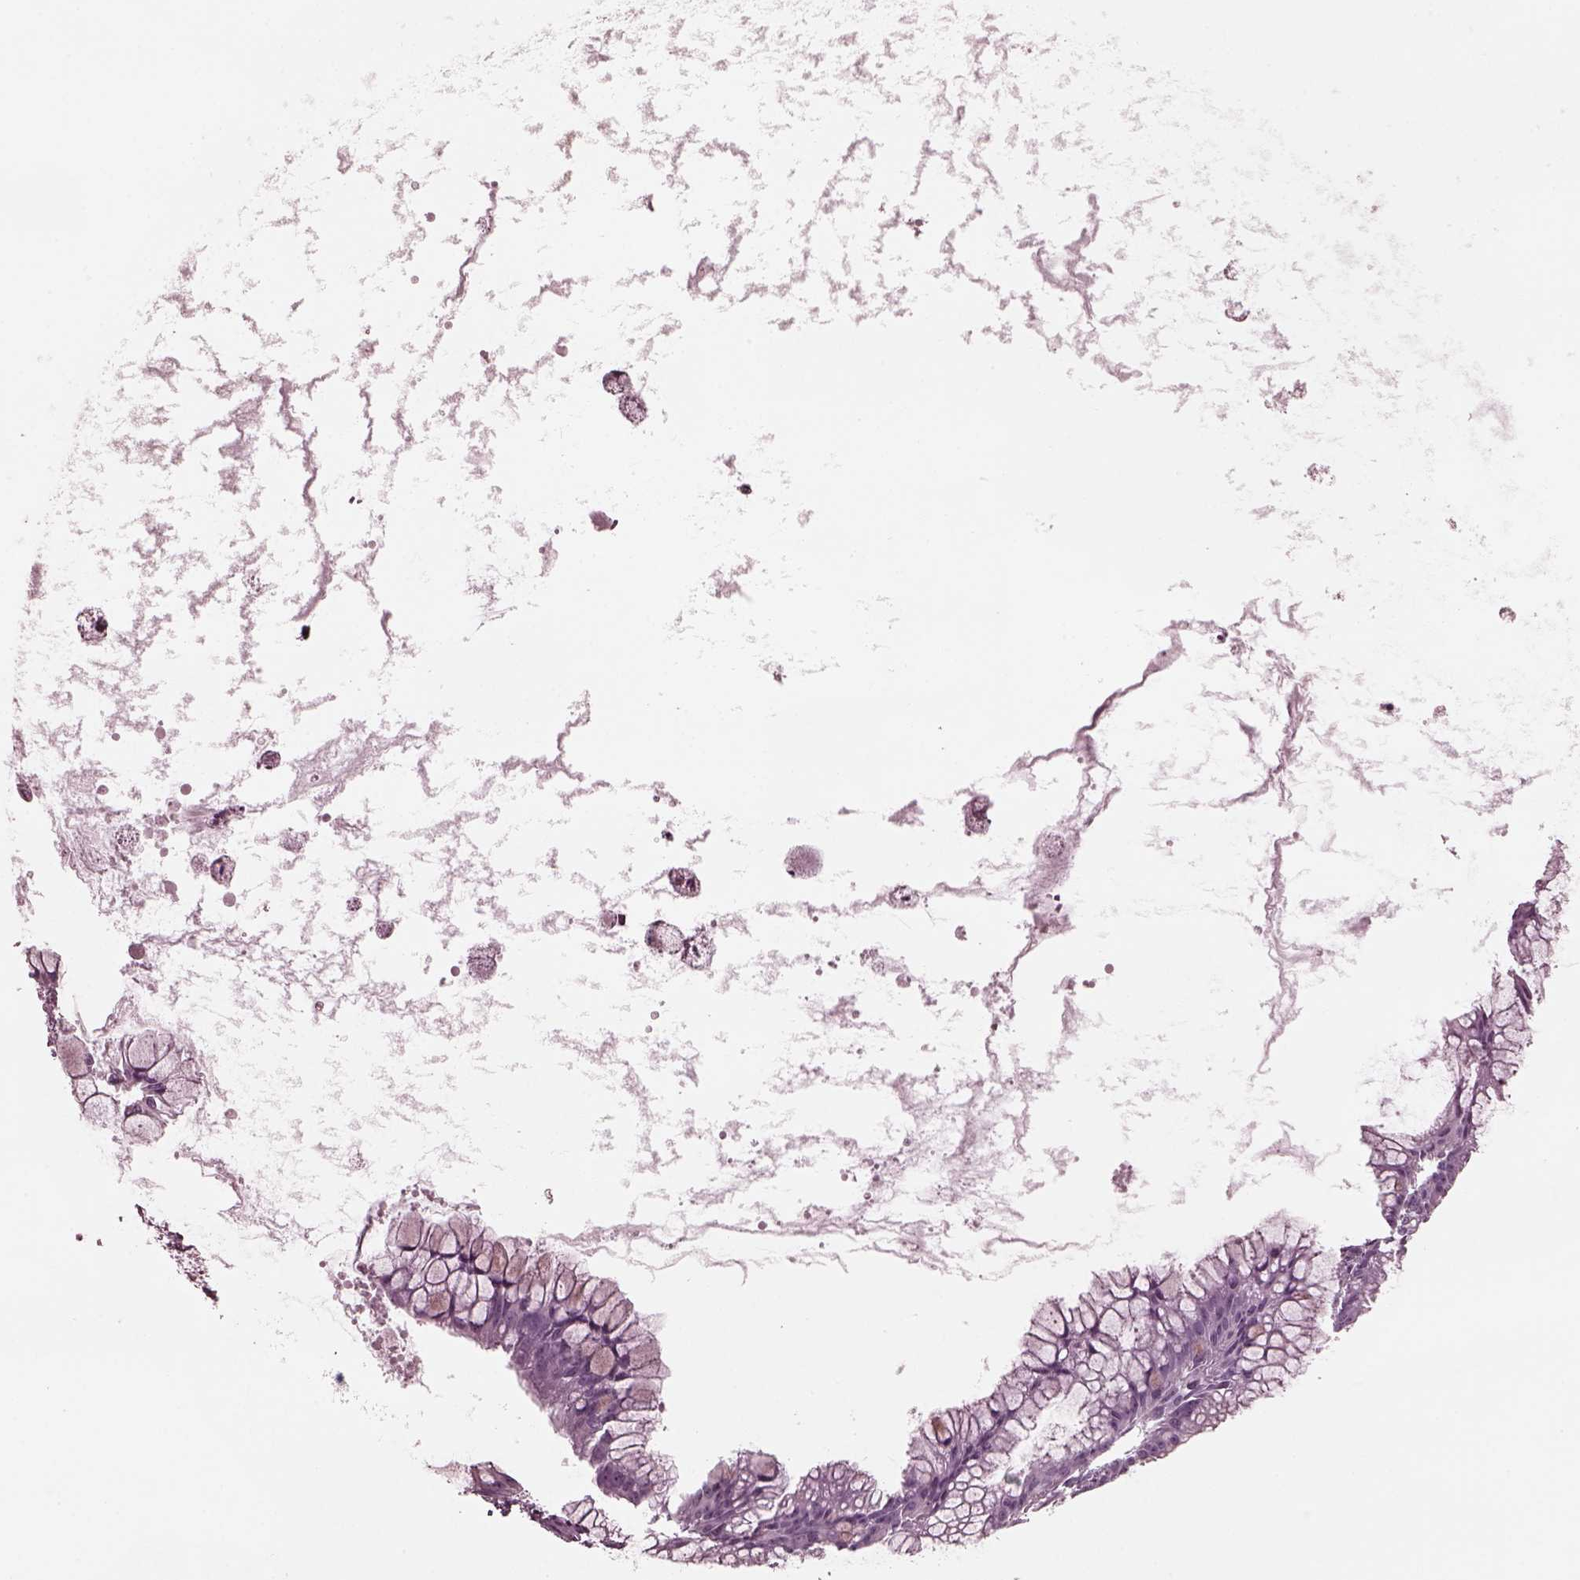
{"staining": {"intensity": "negative", "quantity": "none", "location": "none"}, "tissue": "ovarian cancer", "cell_type": "Tumor cells", "image_type": "cancer", "snomed": [{"axis": "morphology", "description": "Cystadenocarcinoma, mucinous, NOS"}, {"axis": "topography", "description": "Ovary"}], "caption": "Tumor cells show no significant protein expression in mucinous cystadenocarcinoma (ovarian).", "gene": "CGA", "patient": {"sex": "female", "age": 41}}